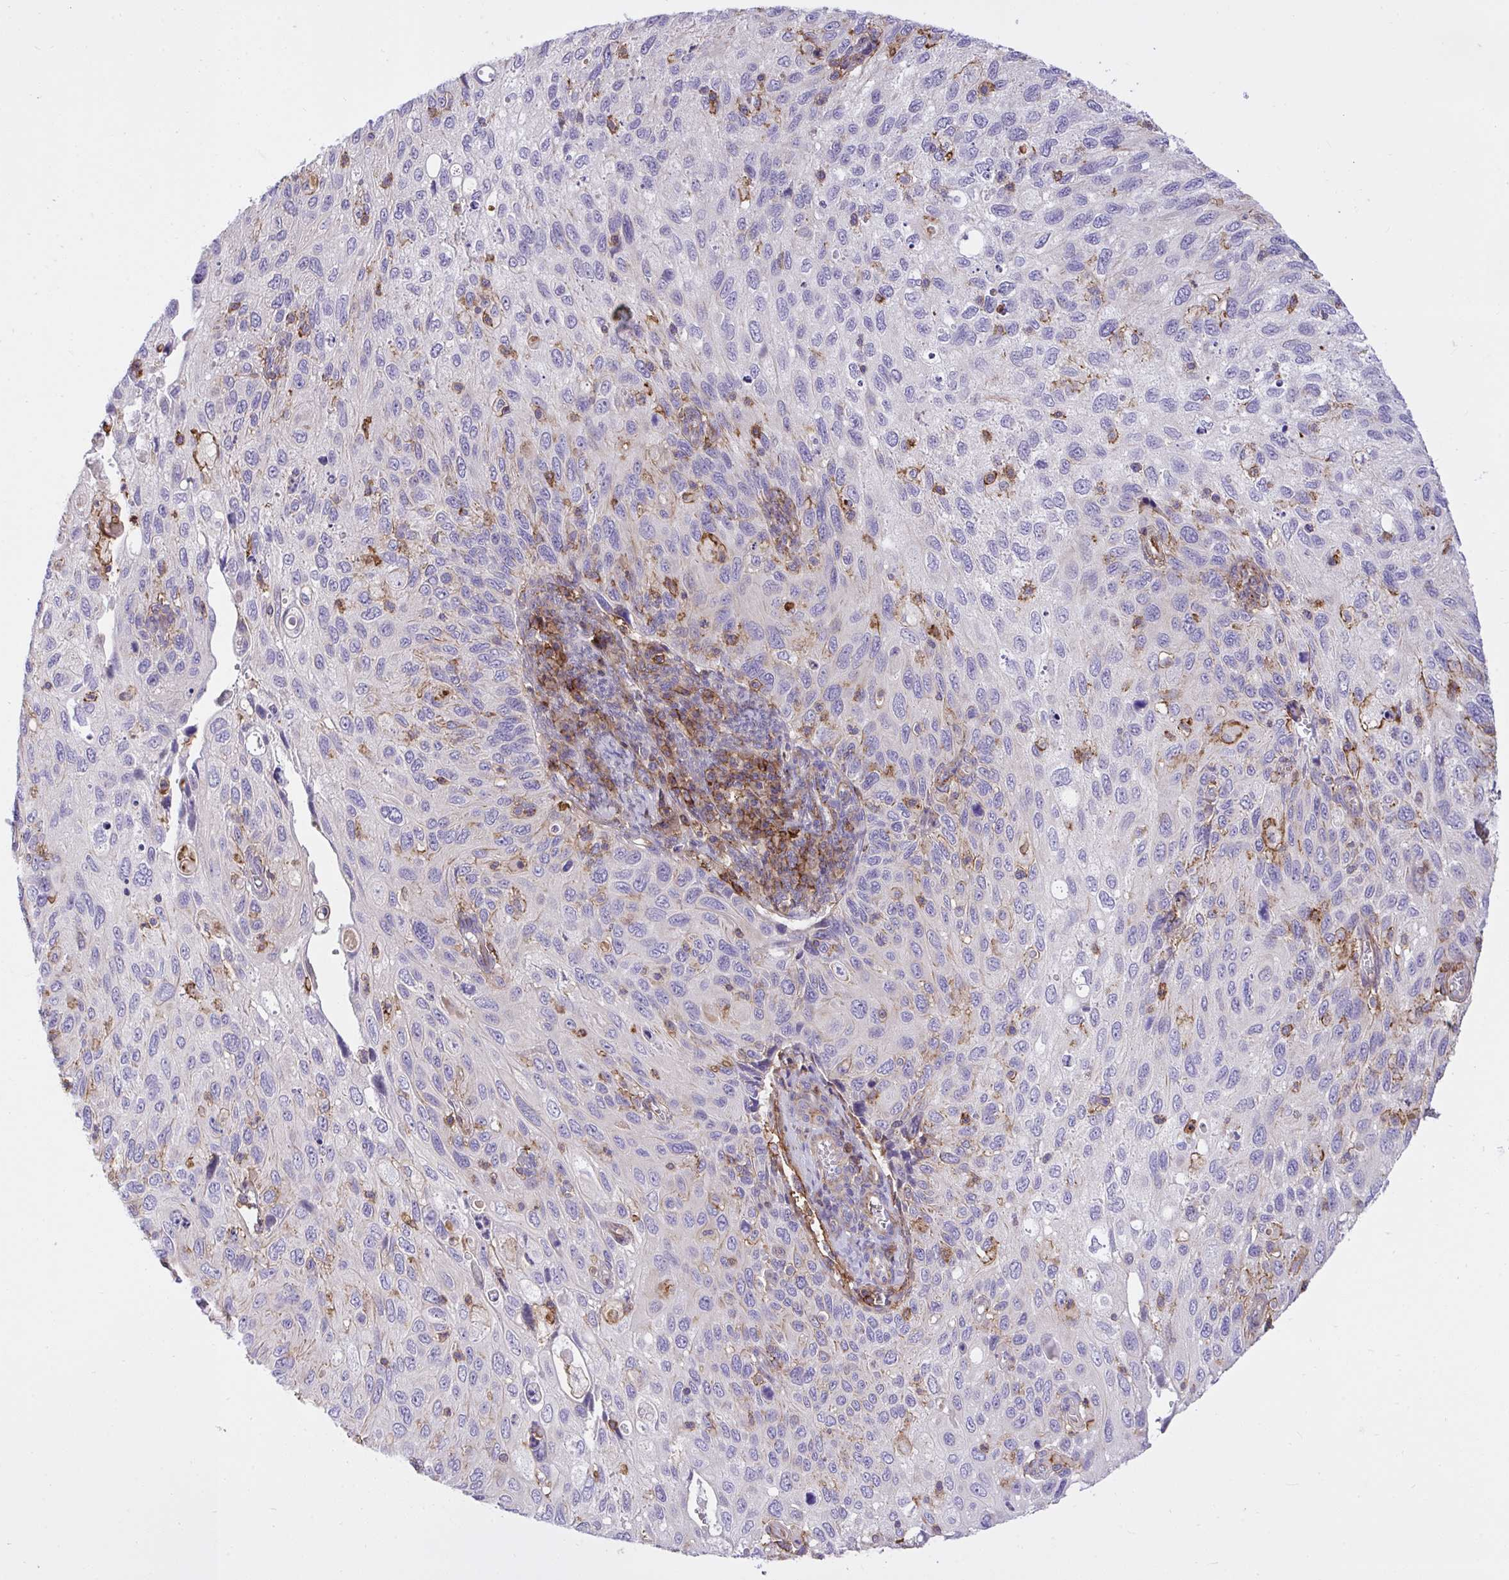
{"staining": {"intensity": "weak", "quantity": "<25%", "location": "cytoplasmic/membranous"}, "tissue": "cervical cancer", "cell_type": "Tumor cells", "image_type": "cancer", "snomed": [{"axis": "morphology", "description": "Squamous cell carcinoma, NOS"}, {"axis": "topography", "description": "Cervix"}], "caption": "High magnification brightfield microscopy of cervical cancer (squamous cell carcinoma) stained with DAB (brown) and counterstained with hematoxylin (blue): tumor cells show no significant staining. Brightfield microscopy of immunohistochemistry (IHC) stained with DAB (brown) and hematoxylin (blue), captured at high magnification.", "gene": "ERI1", "patient": {"sex": "female", "age": 70}}